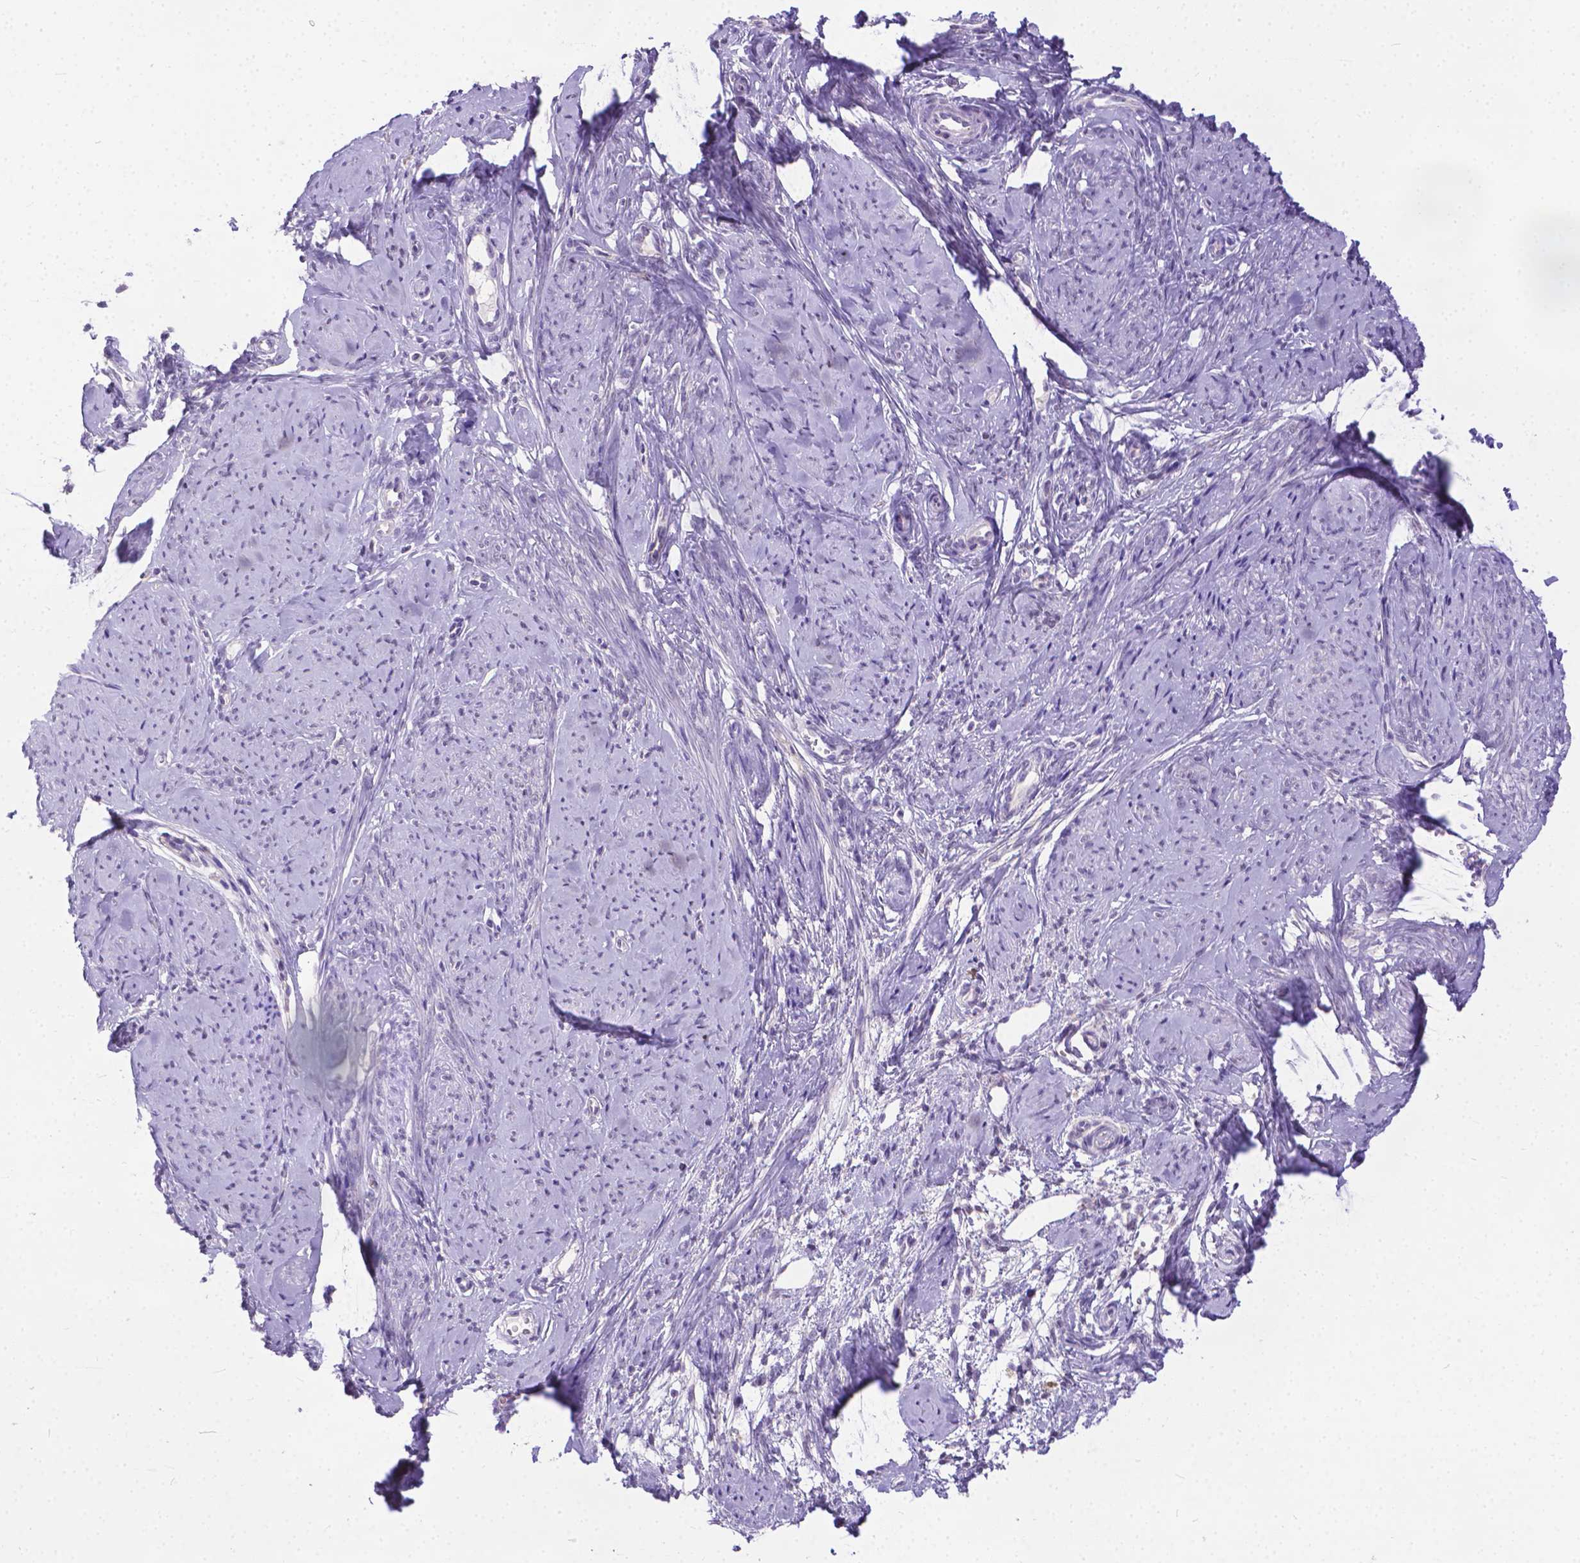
{"staining": {"intensity": "negative", "quantity": "none", "location": "none"}, "tissue": "smooth muscle", "cell_type": "Smooth muscle cells", "image_type": "normal", "snomed": [{"axis": "morphology", "description": "Normal tissue, NOS"}, {"axis": "topography", "description": "Smooth muscle"}], "caption": "IHC image of normal human smooth muscle stained for a protein (brown), which shows no expression in smooth muscle cells.", "gene": "TTLL6", "patient": {"sex": "female", "age": 48}}